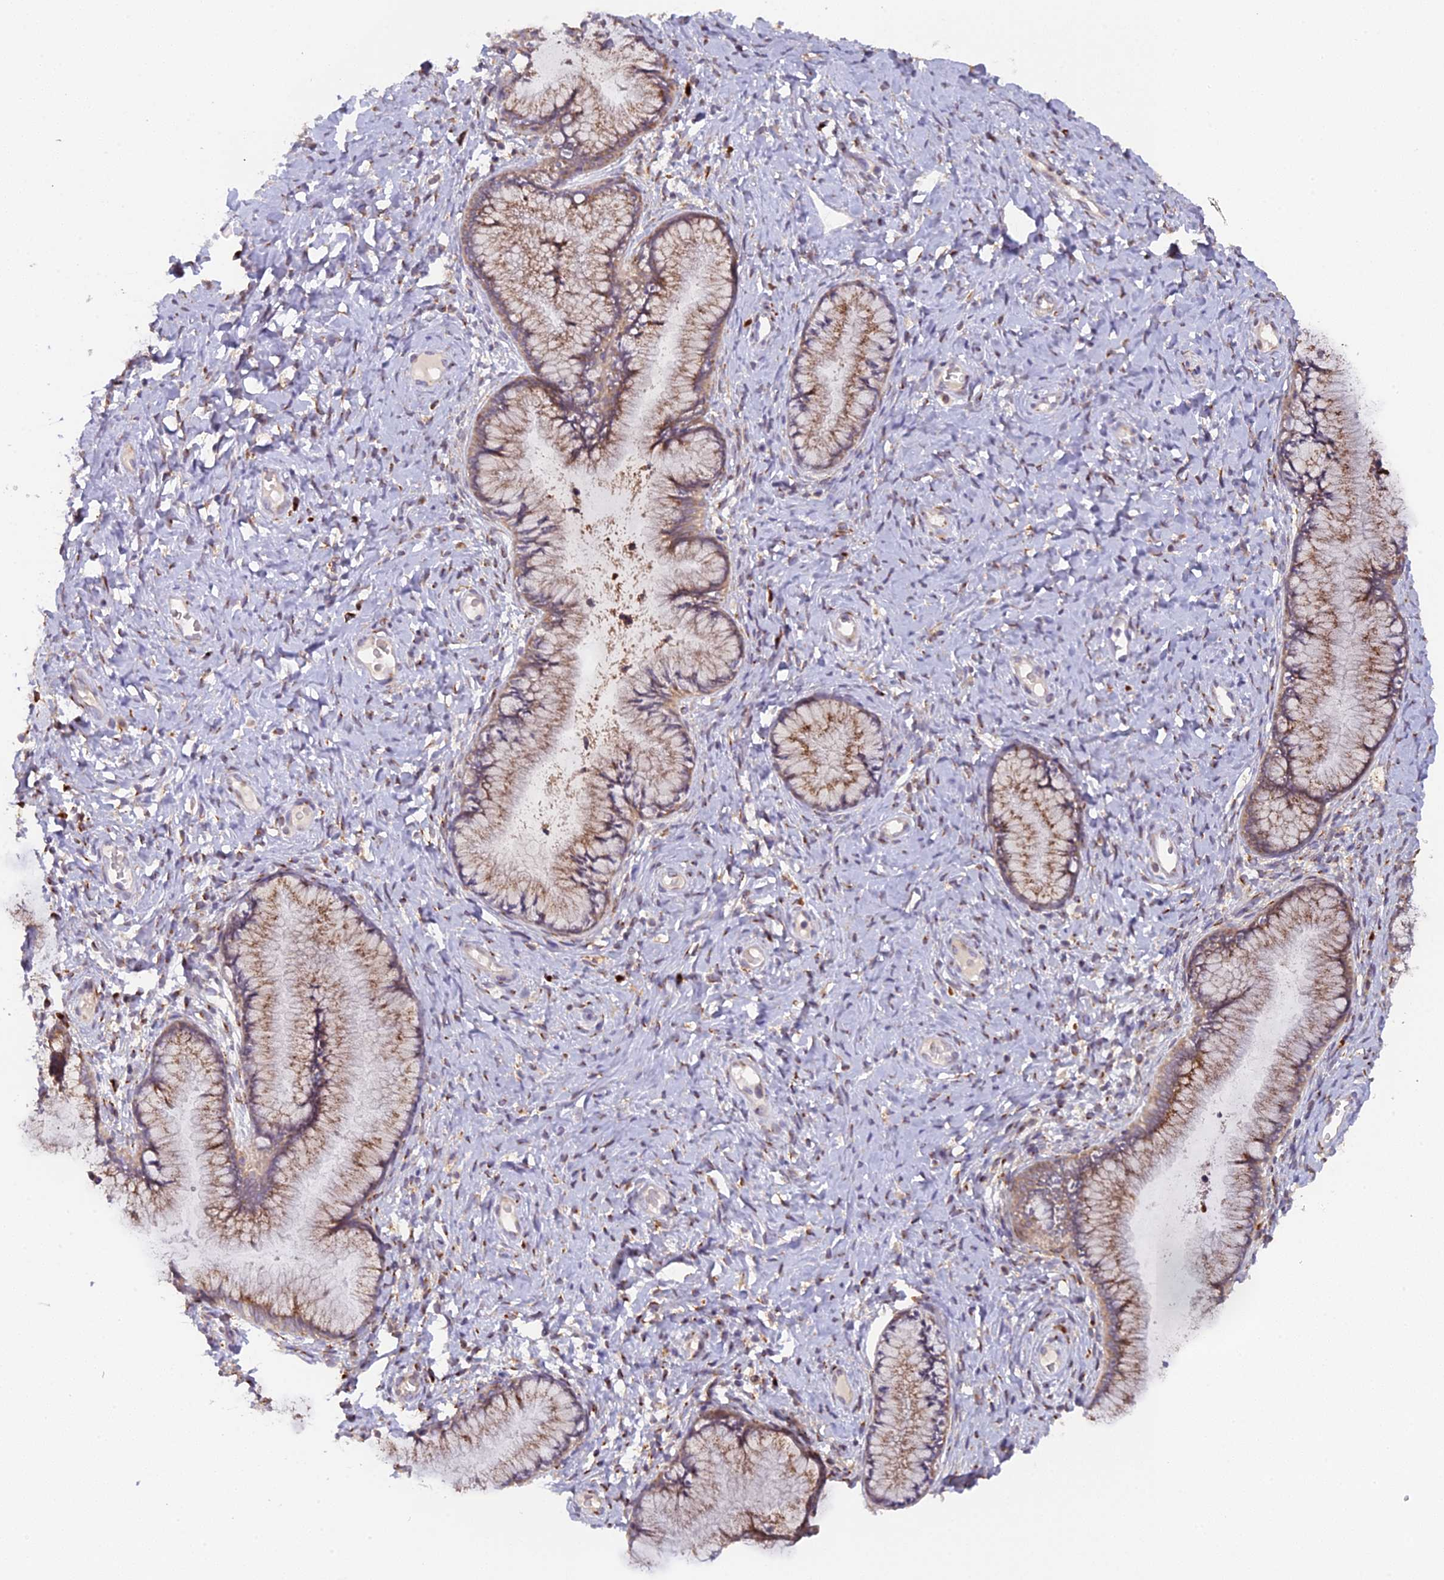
{"staining": {"intensity": "moderate", "quantity": ">75%", "location": "cytoplasmic/membranous"}, "tissue": "cervix", "cell_type": "Glandular cells", "image_type": "normal", "snomed": [{"axis": "morphology", "description": "Normal tissue, NOS"}, {"axis": "topography", "description": "Cervix"}], "caption": "Immunohistochemical staining of unremarkable cervix reveals medium levels of moderate cytoplasmic/membranous staining in approximately >75% of glandular cells.", "gene": "SNX17", "patient": {"sex": "female", "age": 42}}